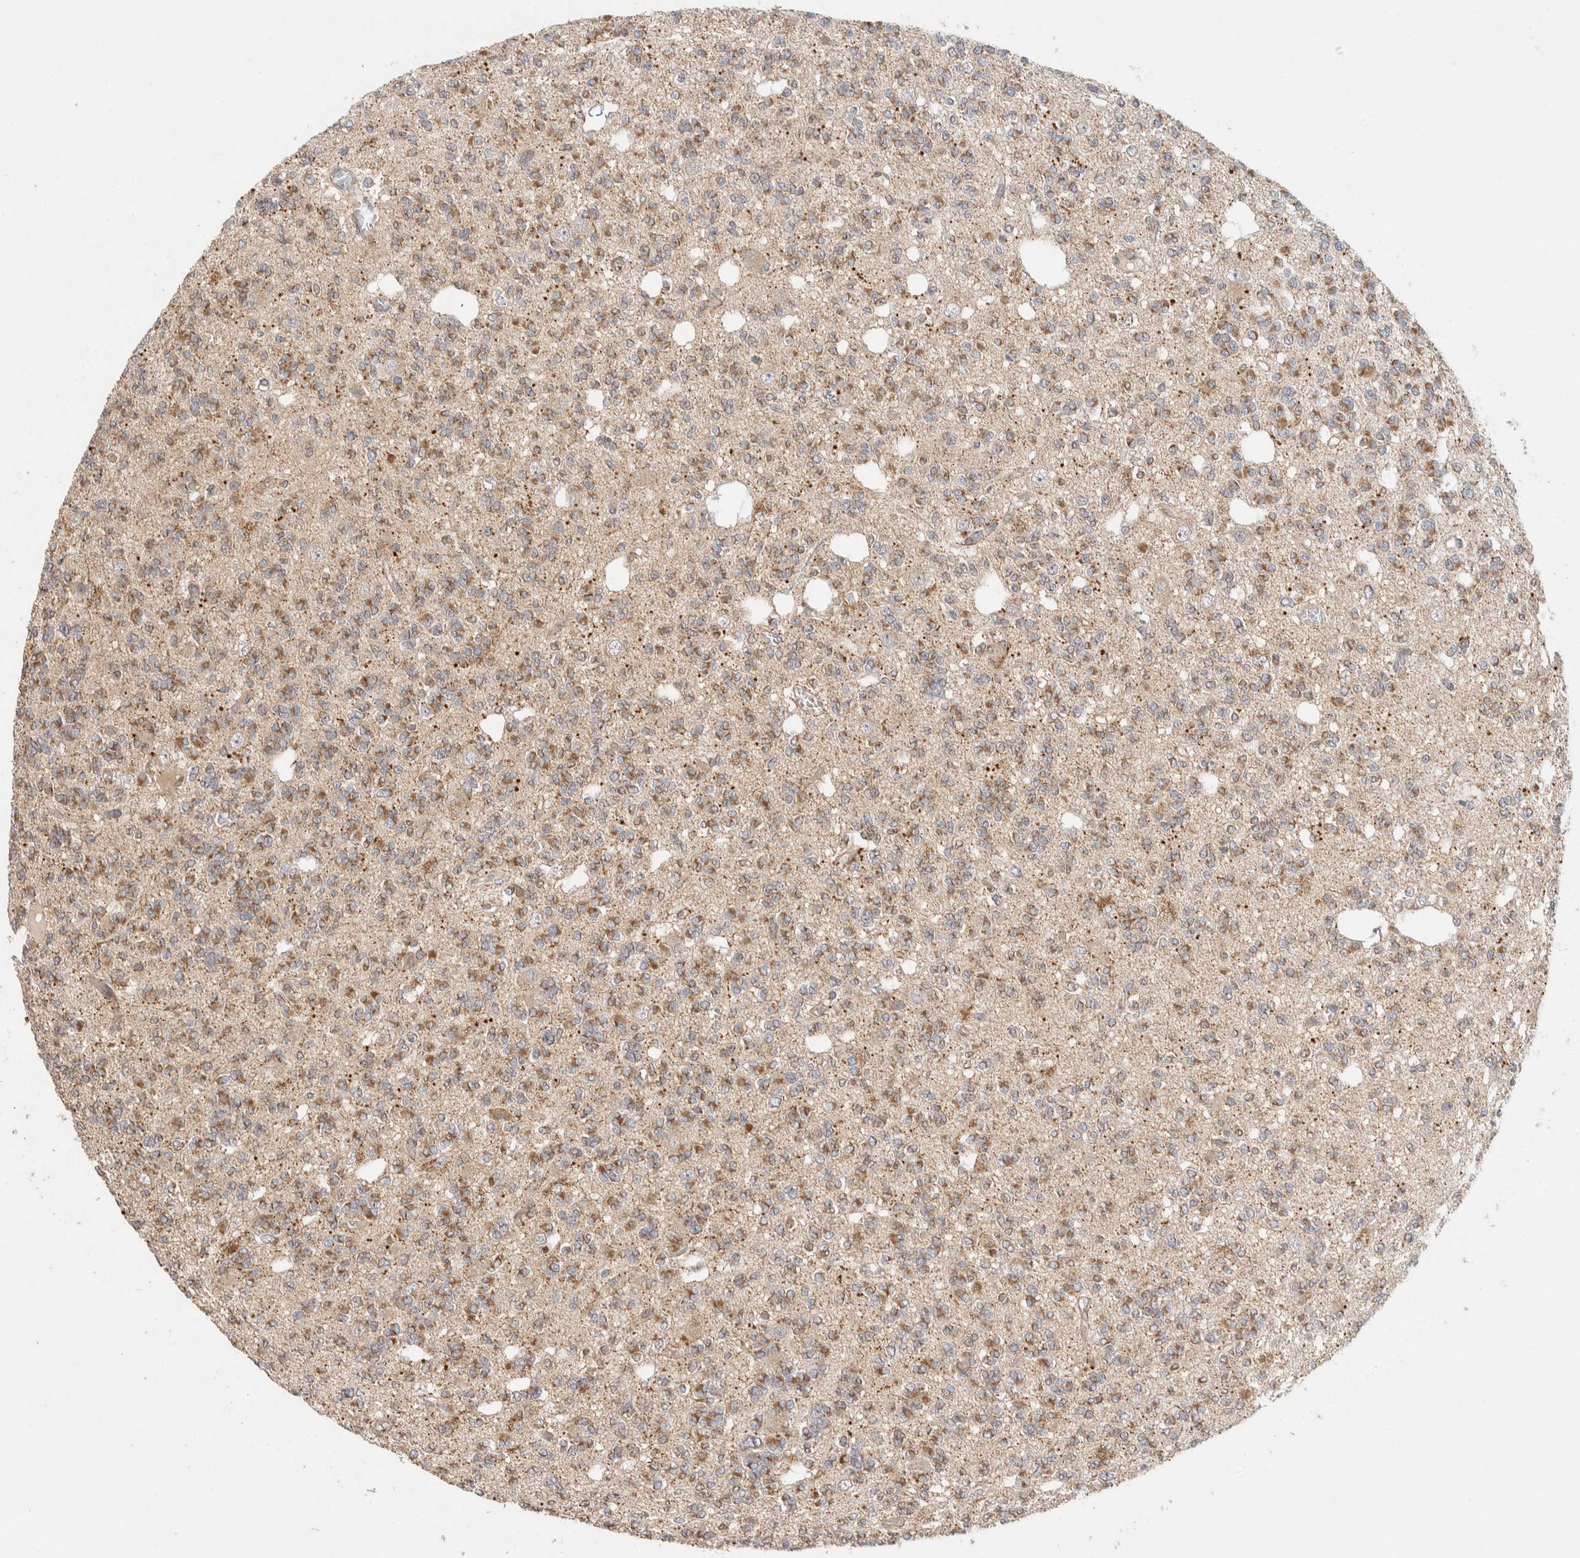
{"staining": {"intensity": "moderate", "quantity": ">75%", "location": "cytoplasmic/membranous"}, "tissue": "glioma", "cell_type": "Tumor cells", "image_type": "cancer", "snomed": [{"axis": "morphology", "description": "Glioma, malignant, Low grade"}, {"axis": "topography", "description": "Brain"}], "caption": "A brown stain labels moderate cytoplasmic/membranous positivity of a protein in glioma tumor cells.", "gene": "KIF9", "patient": {"sex": "male", "age": 38}}